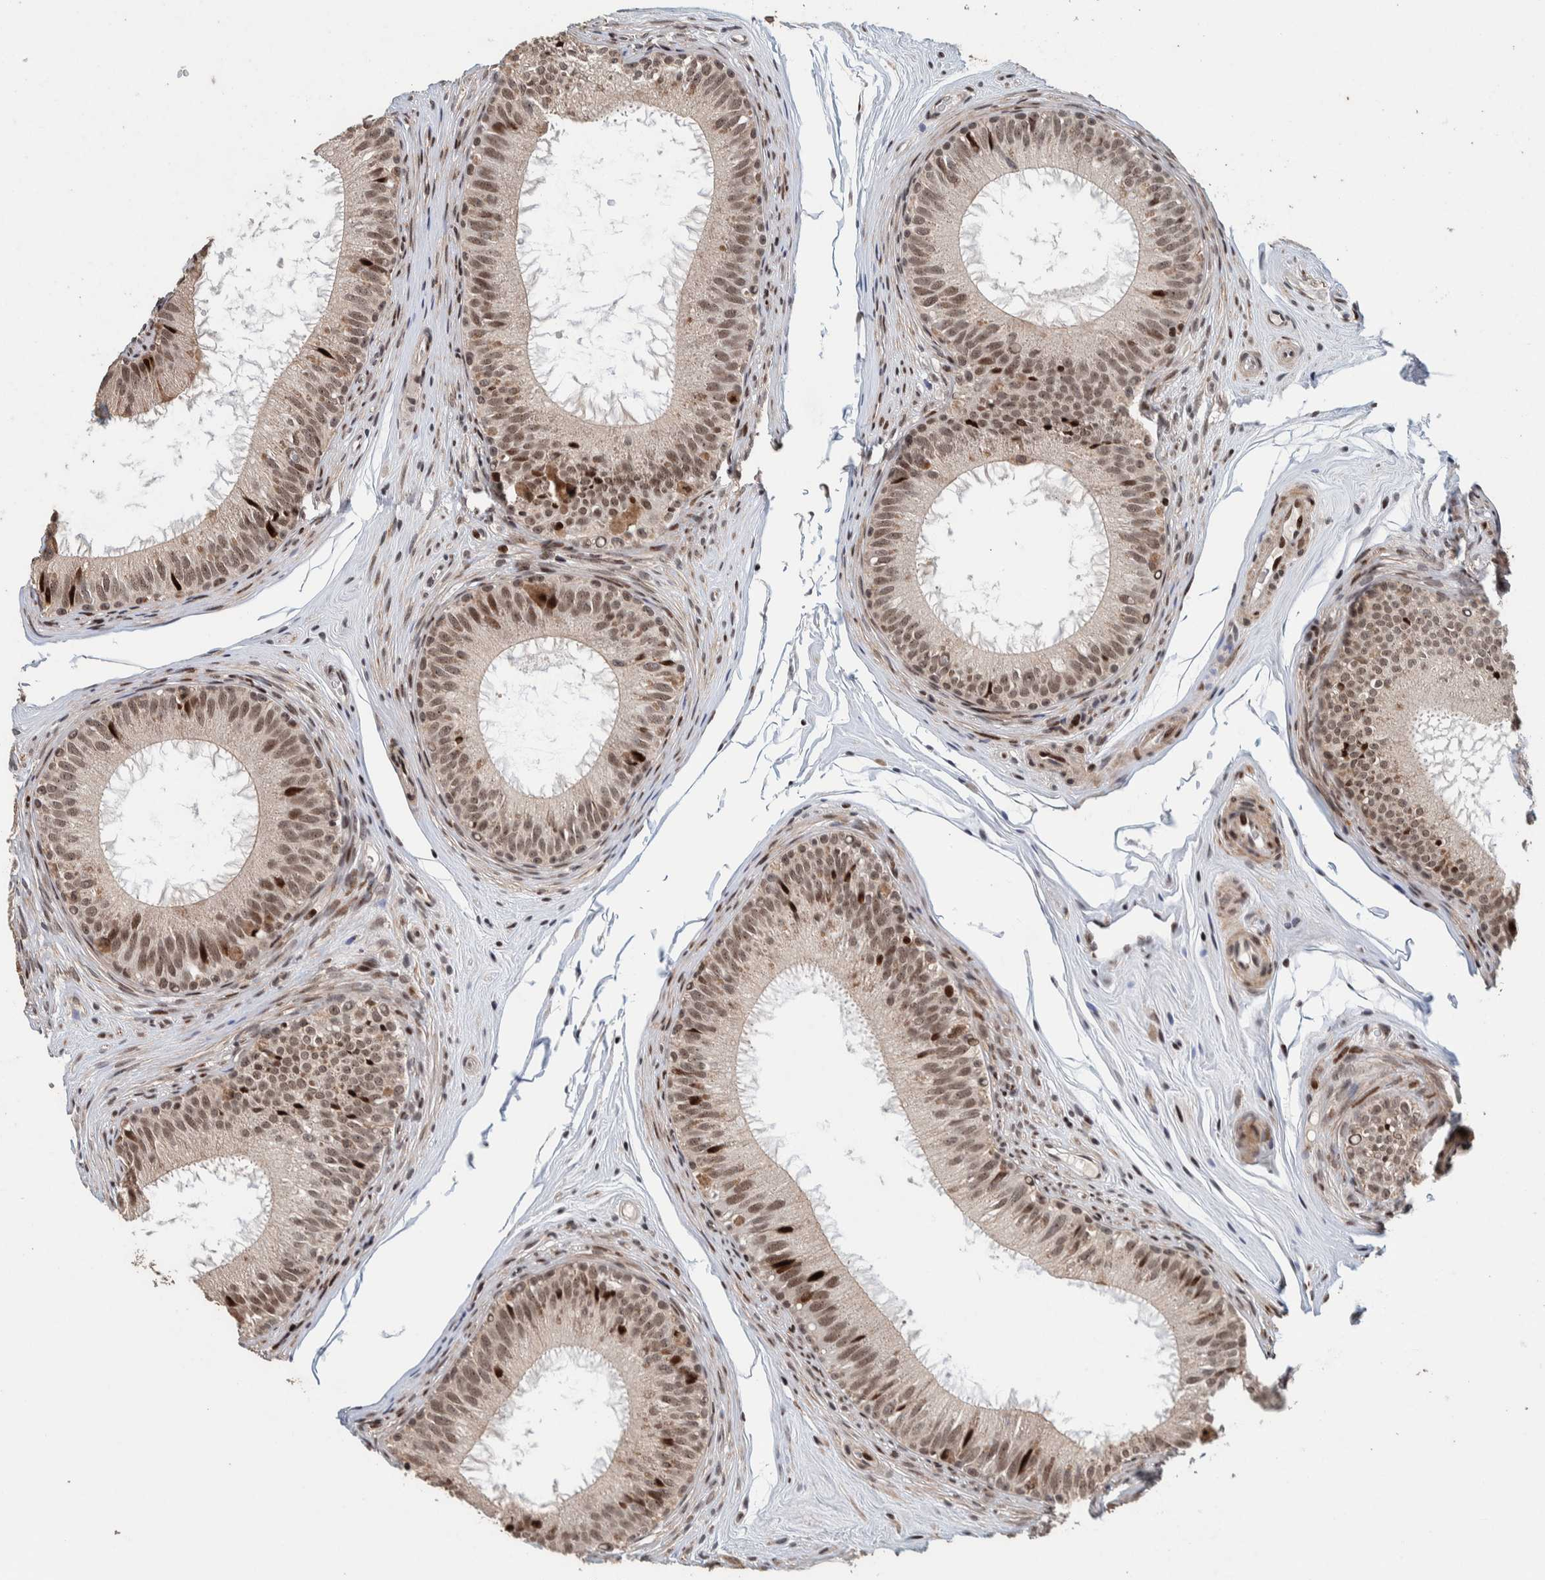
{"staining": {"intensity": "moderate", "quantity": ">75%", "location": "nuclear"}, "tissue": "epididymis", "cell_type": "Glandular cells", "image_type": "normal", "snomed": [{"axis": "morphology", "description": "Normal tissue, NOS"}, {"axis": "topography", "description": "Epididymis"}], "caption": "Immunohistochemical staining of benign human epididymis demonstrates medium levels of moderate nuclear staining in about >75% of glandular cells.", "gene": "CHD4", "patient": {"sex": "male", "age": 32}}